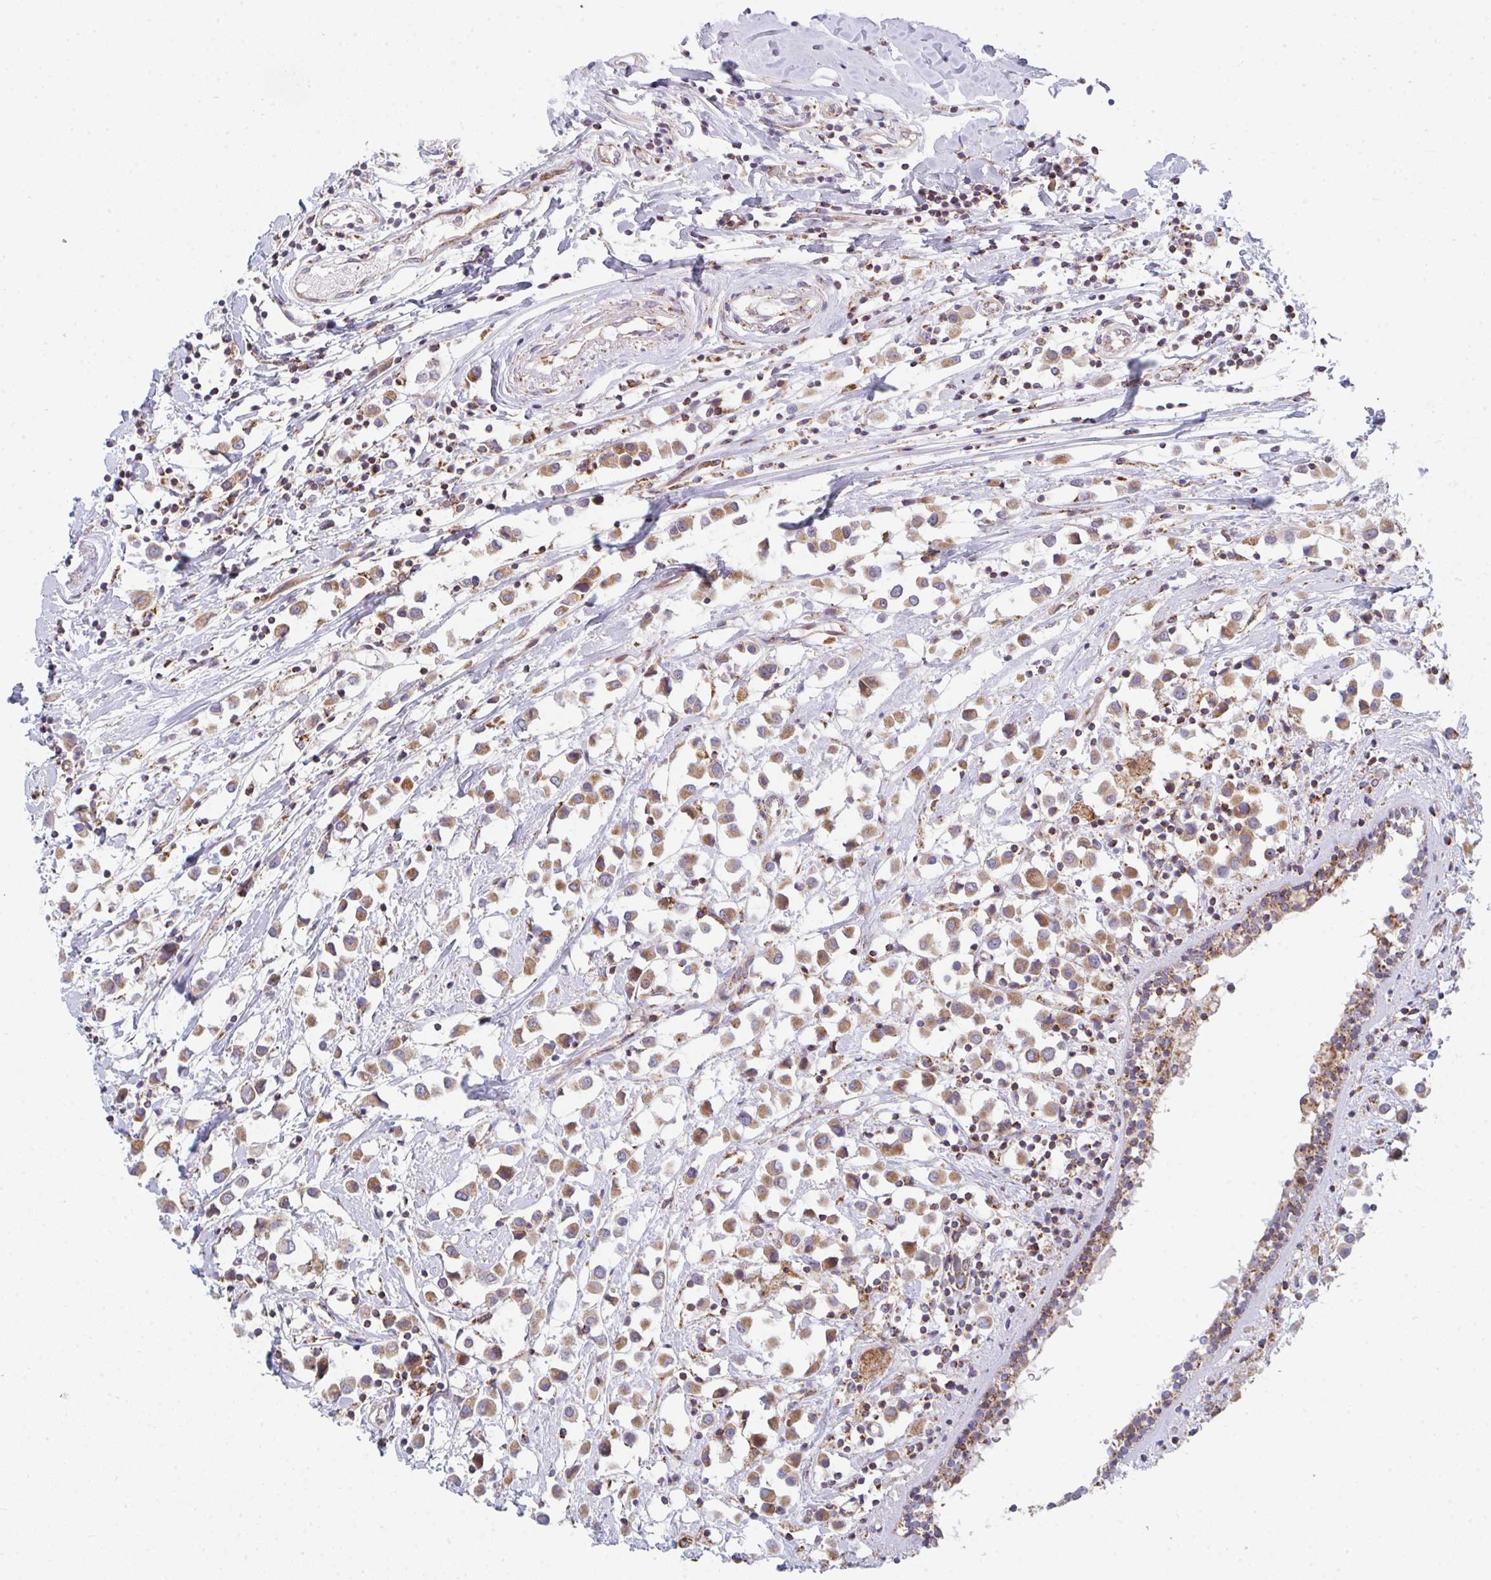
{"staining": {"intensity": "moderate", "quantity": ">75%", "location": "cytoplasmic/membranous"}, "tissue": "breast cancer", "cell_type": "Tumor cells", "image_type": "cancer", "snomed": [{"axis": "morphology", "description": "Duct carcinoma"}, {"axis": "topography", "description": "Breast"}], "caption": "High-magnification brightfield microscopy of breast cancer stained with DAB (3,3'-diaminobenzidine) (brown) and counterstained with hematoxylin (blue). tumor cells exhibit moderate cytoplasmic/membranous staining is identified in approximately>75% of cells. The staining was performed using DAB to visualize the protein expression in brown, while the nuclei were stained in blue with hematoxylin (Magnification: 20x).", "gene": "PRKCH", "patient": {"sex": "female", "age": 61}}